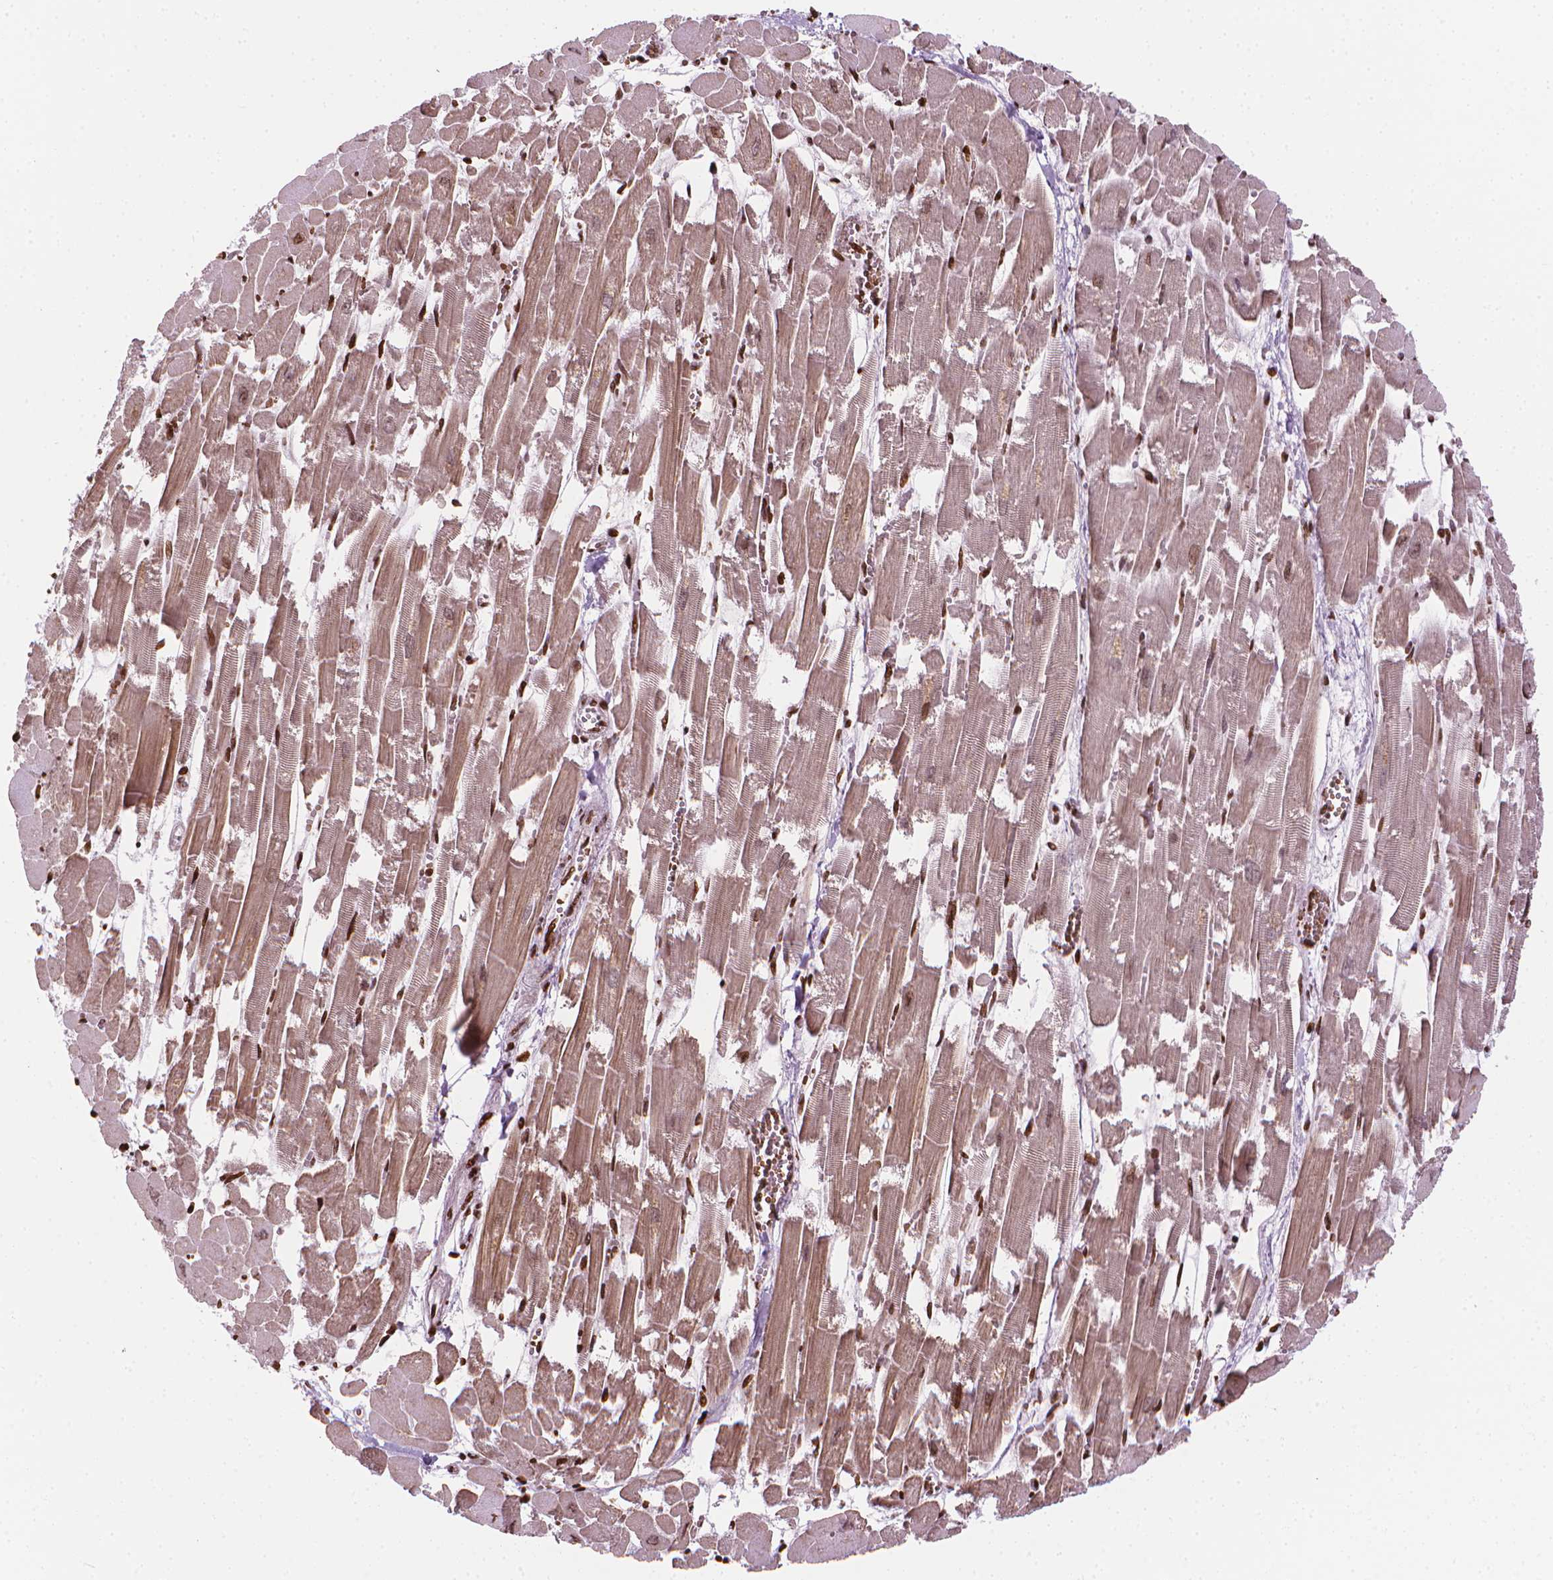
{"staining": {"intensity": "strong", "quantity": "25%-75%", "location": "cytoplasmic/membranous,nuclear"}, "tissue": "heart muscle", "cell_type": "Cardiomyocytes", "image_type": "normal", "snomed": [{"axis": "morphology", "description": "Normal tissue, NOS"}, {"axis": "topography", "description": "Heart"}], "caption": "Unremarkable heart muscle exhibits strong cytoplasmic/membranous,nuclear staining in approximately 25%-75% of cardiomyocytes, visualized by immunohistochemistry.", "gene": "PIP4K2A", "patient": {"sex": "female", "age": 52}}